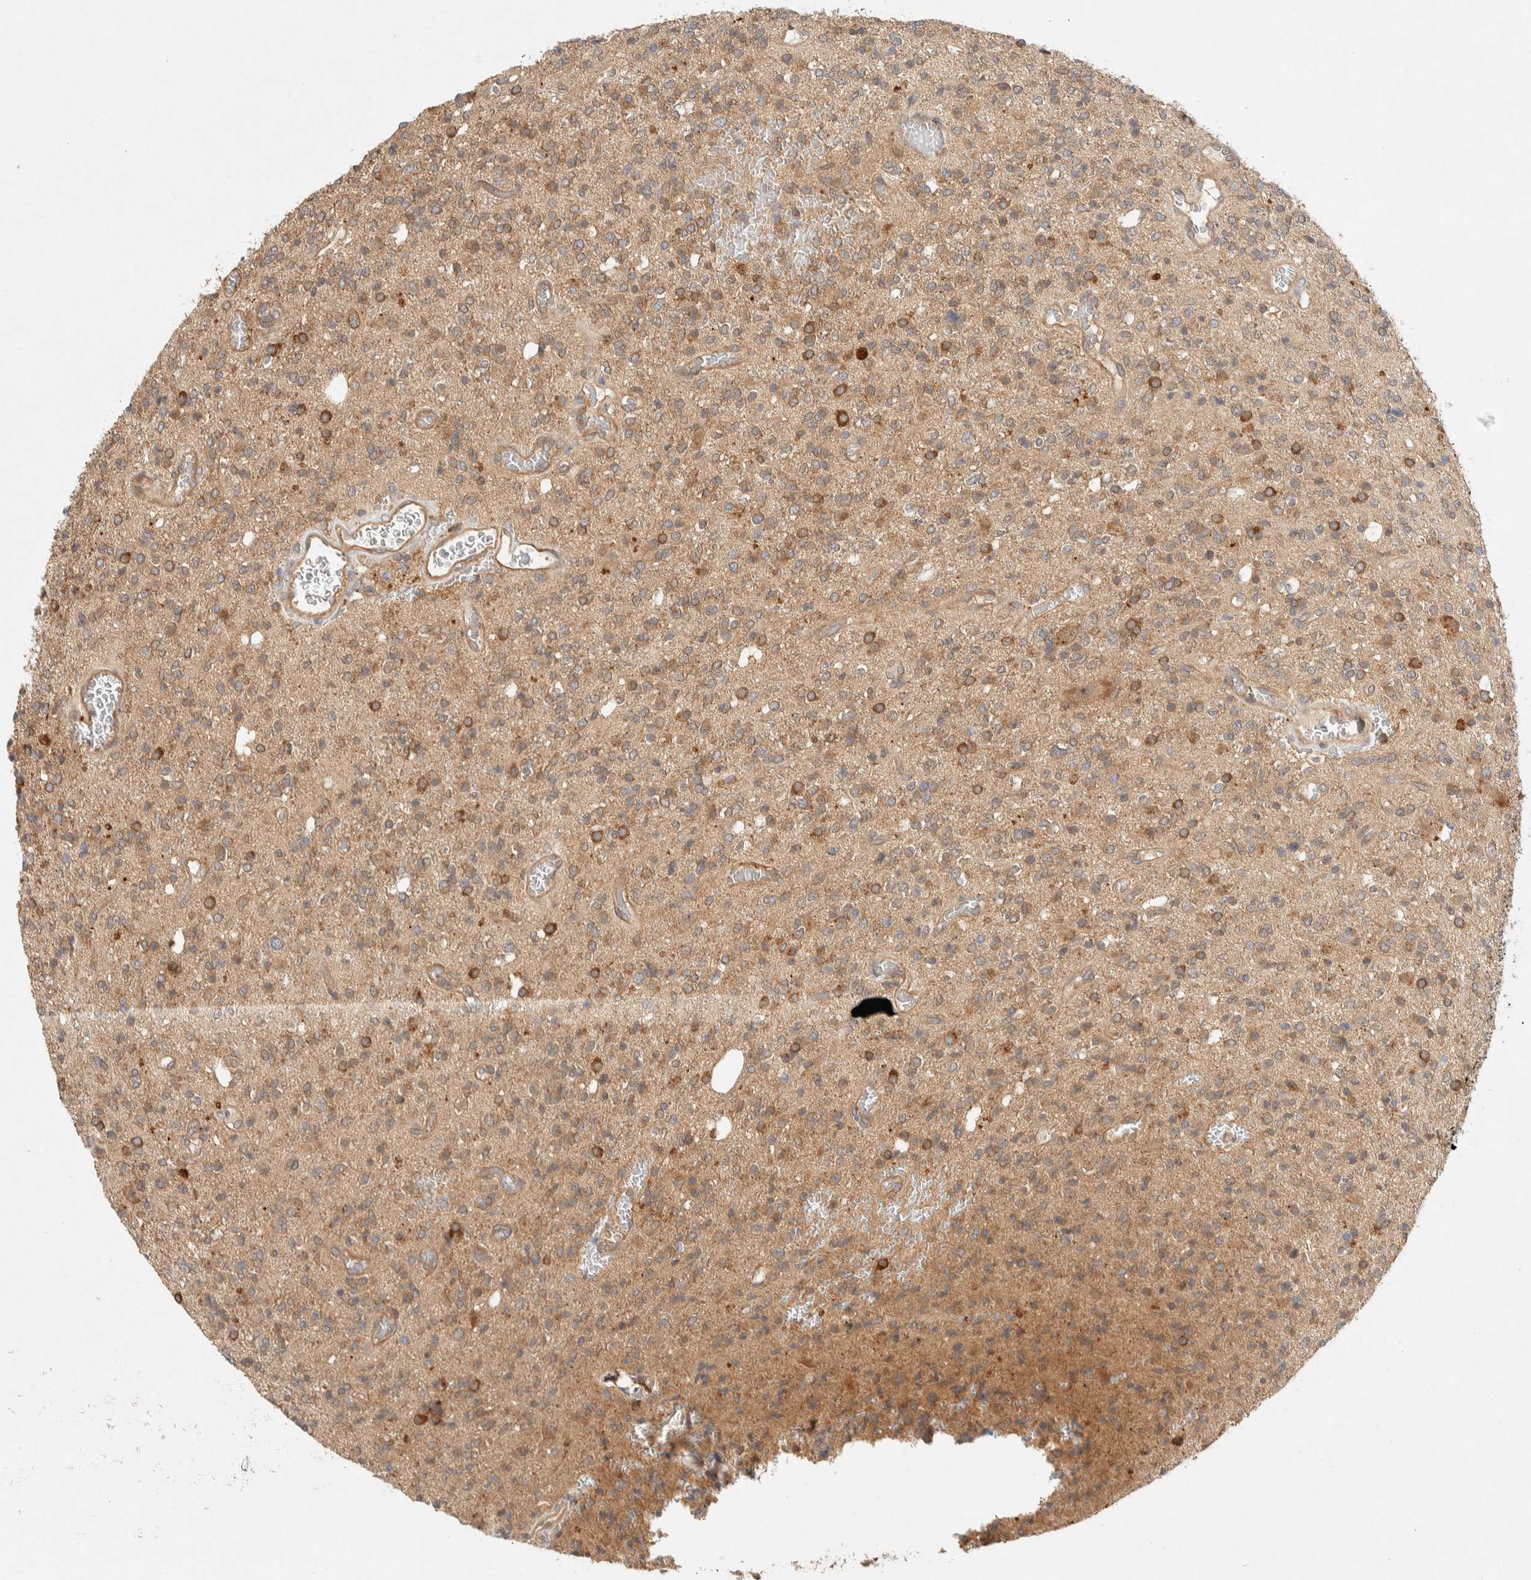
{"staining": {"intensity": "moderate", "quantity": "25%-75%", "location": "cytoplasmic/membranous"}, "tissue": "glioma", "cell_type": "Tumor cells", "image_type": "cancer", "snomed": [{"axis": "morphology", "description": "Glioma, malignant, High grade"}, {"axis": "topography", "description": "Brain"}], "caption": "Immunohistochemical staining of human malignant glioma (high-grade) shows moderate cytoplasmic/membranous protein staining in approximately 25%-75% of tumor cells. Using DAB (3,3'-diaminobenzidine) (brown) and hematoxylin (blue) stains, captured at high magnification using brightfield microscopy.", "gene": "PXK", "patient": {"sex": "male", "age": 34}}